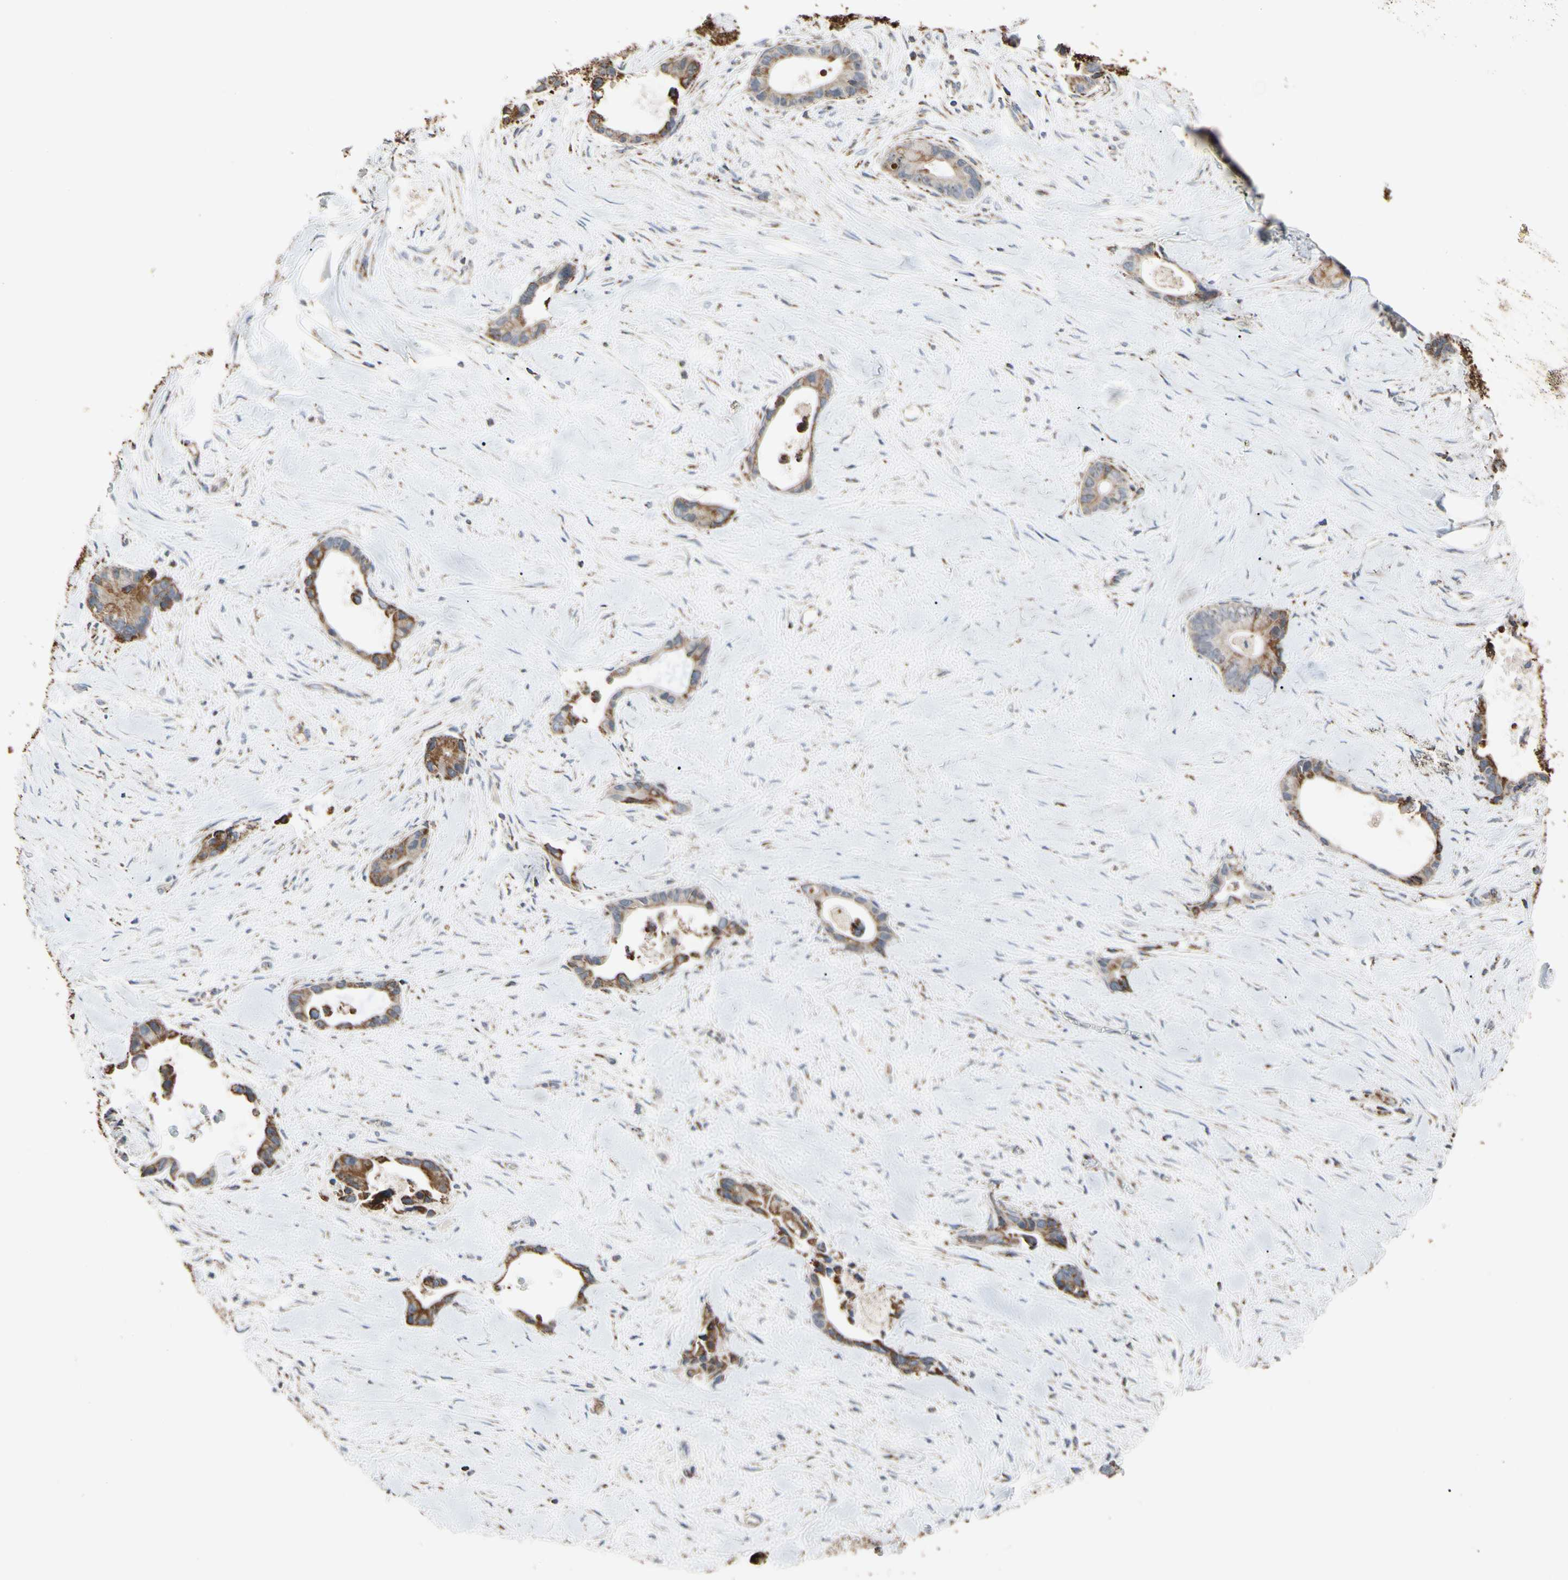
{"staining": {"intensity": "strong", "quantity": ">75%", "location": "cytoplasmic/membranous"}, "tissue": "liver cancer", "cell_type": "Tumor cells", "image_type": "cancer", "snomed": [{"axis": "morphology", "description": "Cholangiocarcinoma"}, {"axis": "topography", "description": "Liver"}], "caption": "Immunohistochemistry image of cholangiocarcinoma (liver) stained for a protein (brown), which shows high levels of strong cytoplasmic/membranous staining in about >75% of tumor cells.", "gene": "FAM110B", "patient": {"sex": "female", "age": 55}}